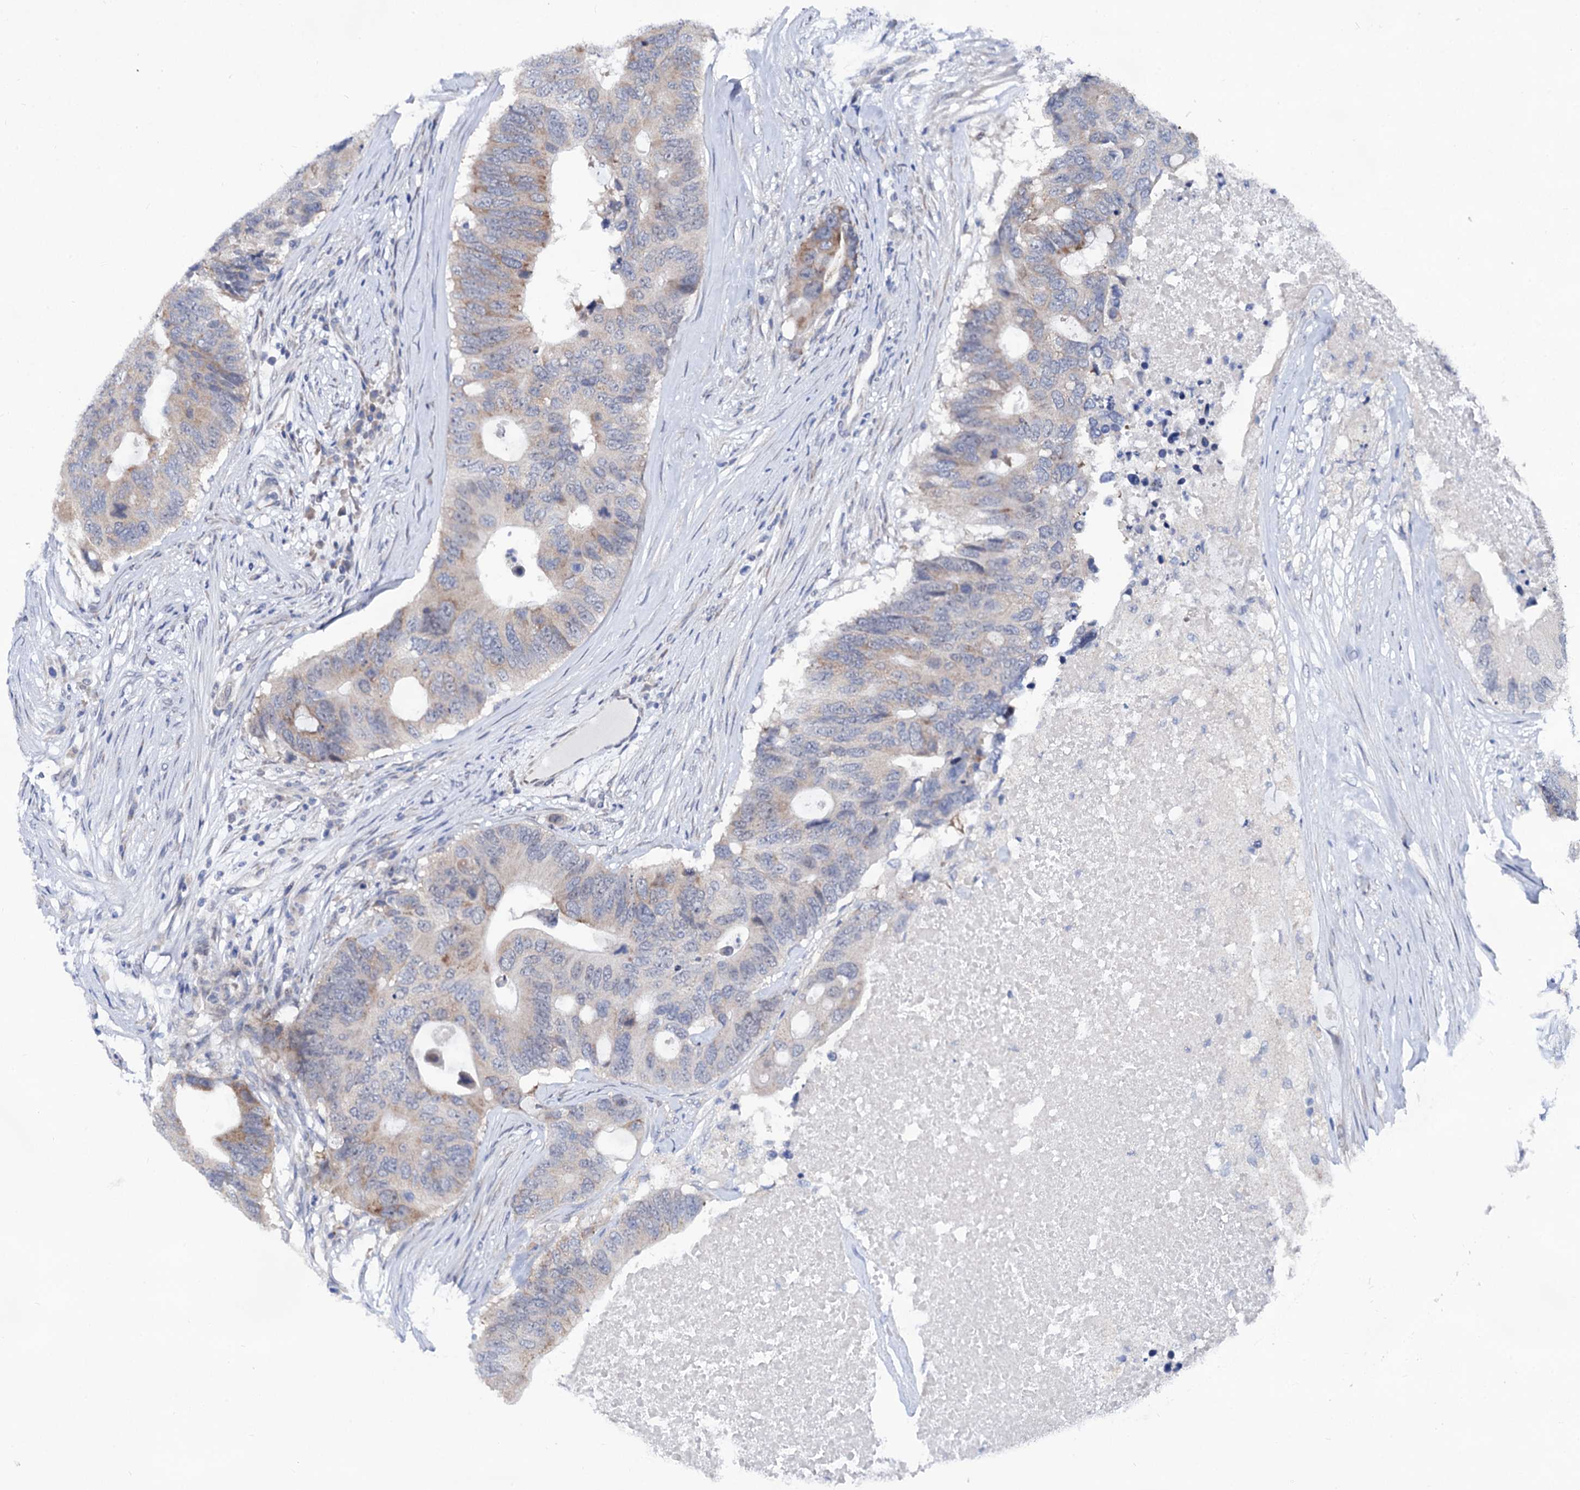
{"staining": {"intensity": "moderate", "quantity": "<25%", "location": "cytoplasmic/membranous"}, "tissue": "colorectal cancer", "cell_type": "Tumor cells", "image_type": "cancer", "snomed": [{"axis": "morphology", "description": "Adenocarcinoma, NOS"}, {"axis": "topography", "description": "Colon"}], "caption": "A micrograph showing moderate cytoplasmic/membranous expression in about <25% of tumor cells in adenocarcinoma (colorectal), as visualized by brown immunohistochemical staining.", "gene": "CAPRIN2", "patient": {"sex": "male", "age": 71}}